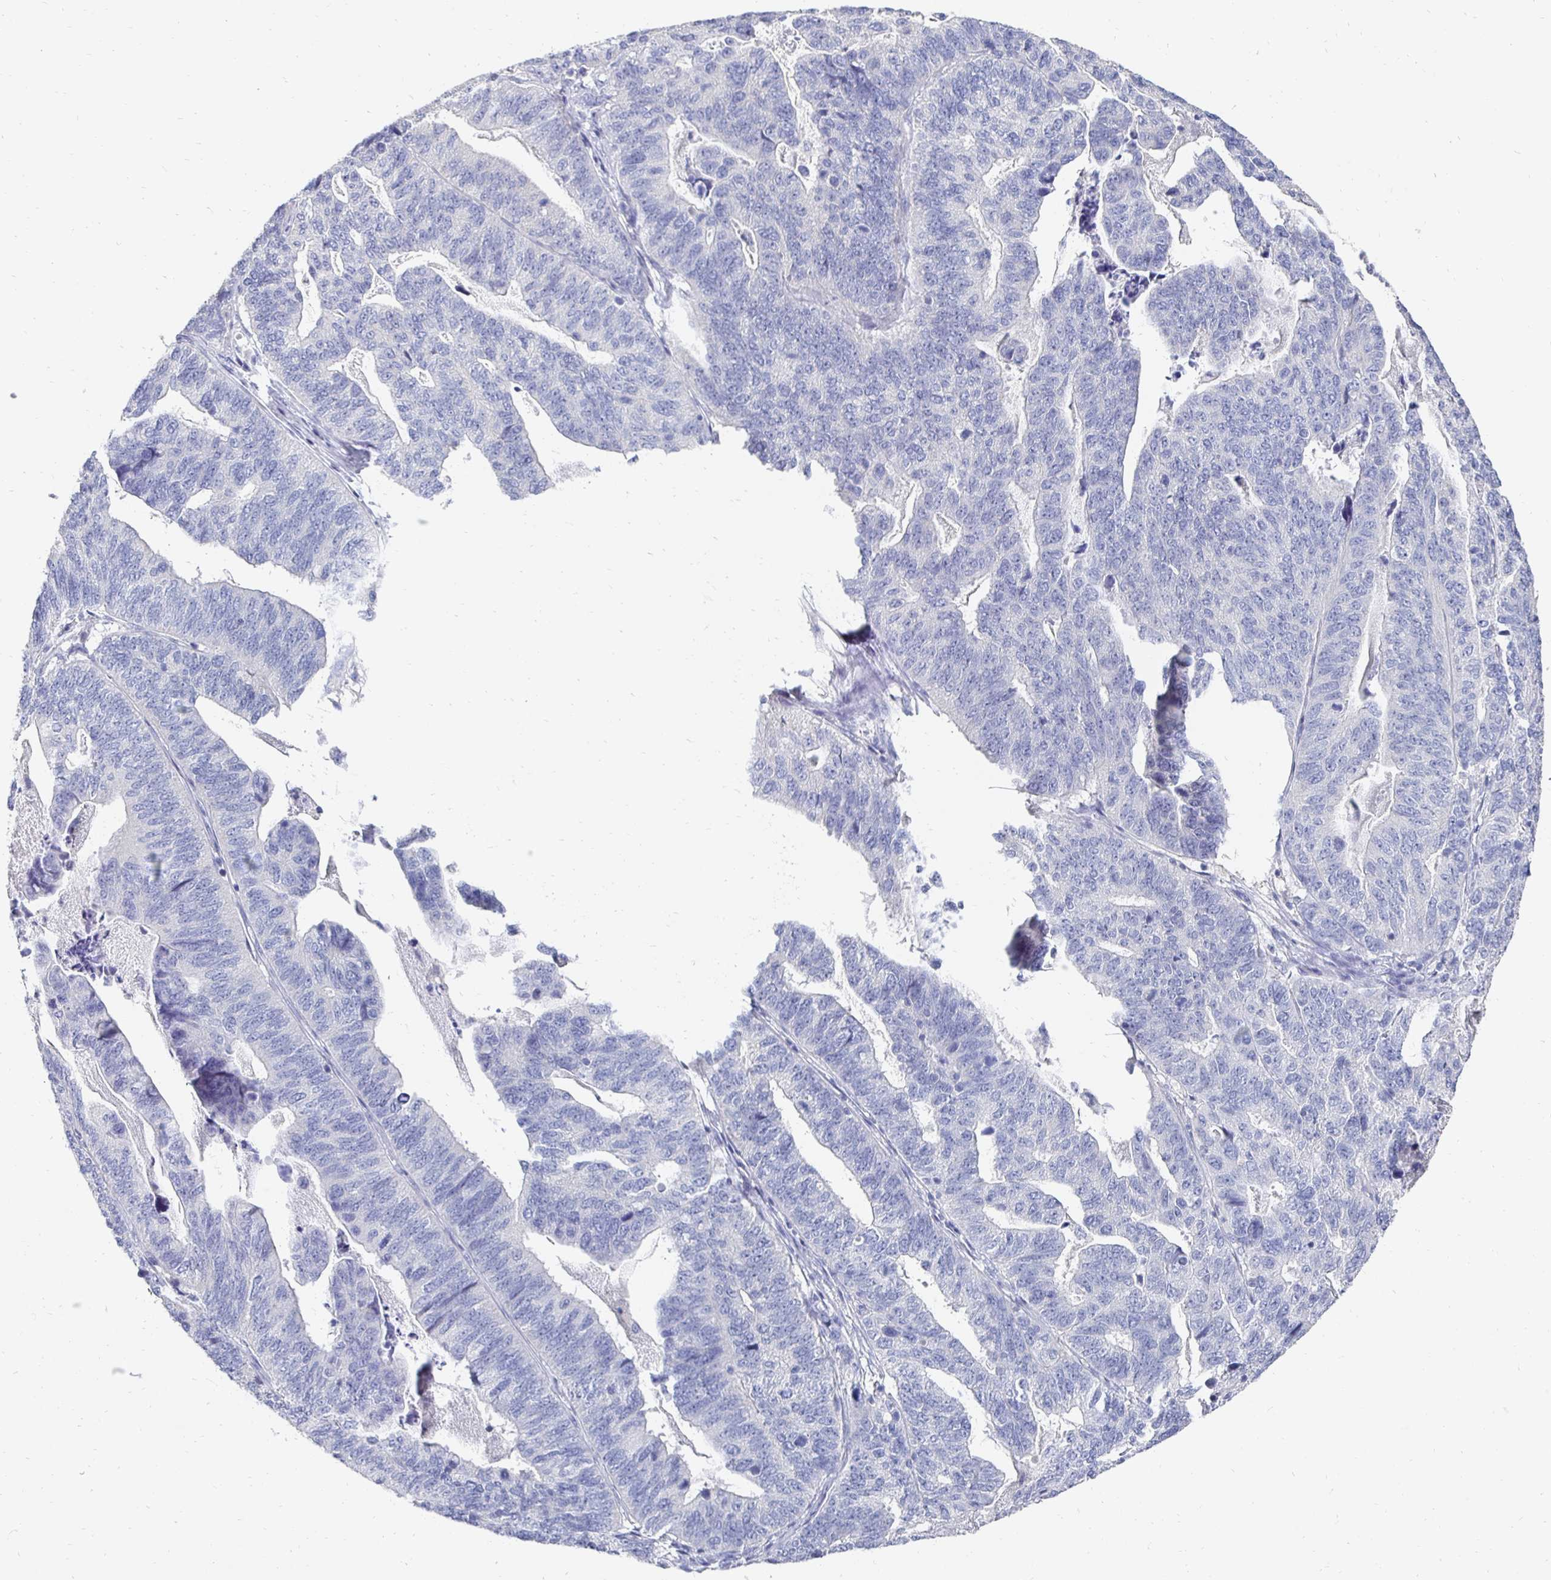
{"staining": {"intensity": "negative", "quantity": "none", "location": "none"}, "tissue": "stomach cancer", "cell_type": "Tumor cells", "image_type": "cancer", "snomed": [{"axis": "morphology", "description": "Adenocarcinoma, NOS"}, {"axis": "topography", "description": "Stomach, upper"}], "caption": "This is an immunohistochemistry (IHC) histopathology image of human stomach cancer (adenocarcinoma). There is no expression in tumor cells.", "gene": "SYCP3", "patient": {"sex": "female", "age": 67}}